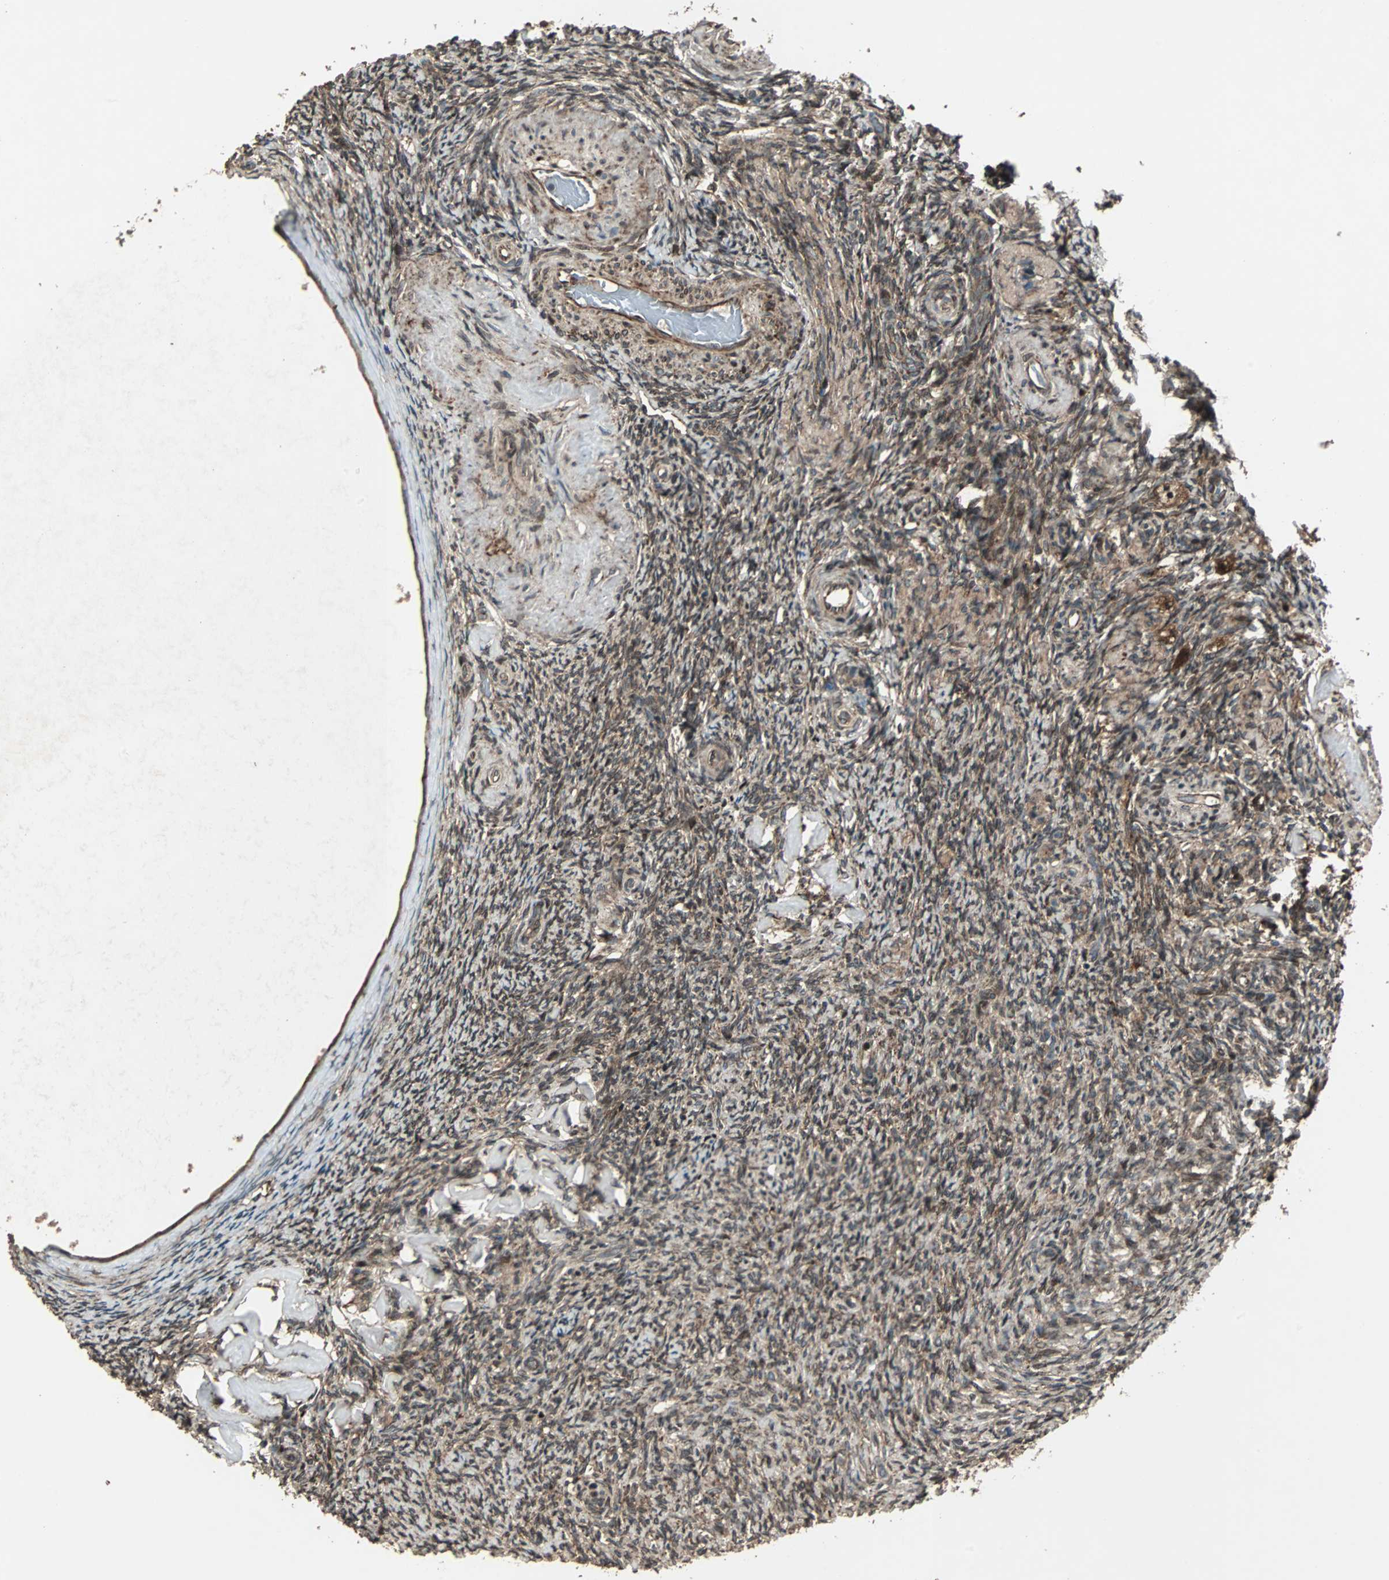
{"staining": {"intensity": "moderate", "quantity": ">75%", "location": "cytoplasmic/membranous"}, "tissue": "ovary", "cell_type": "Ovarian stroma cells", "image_type": "normal", "snomed": [{"axis": "morphology", "description": "Normal tissue, NOS"}, {"axis": "topography", "description": "Ovary"}], "caption": "Ovary stained with IHC displays moderate cytoplasmic/membranous expression in approximately >75% of ovarian stroma cells.", "gene": "RAB7A", "patient": {"sex": "female", "age": 60}}